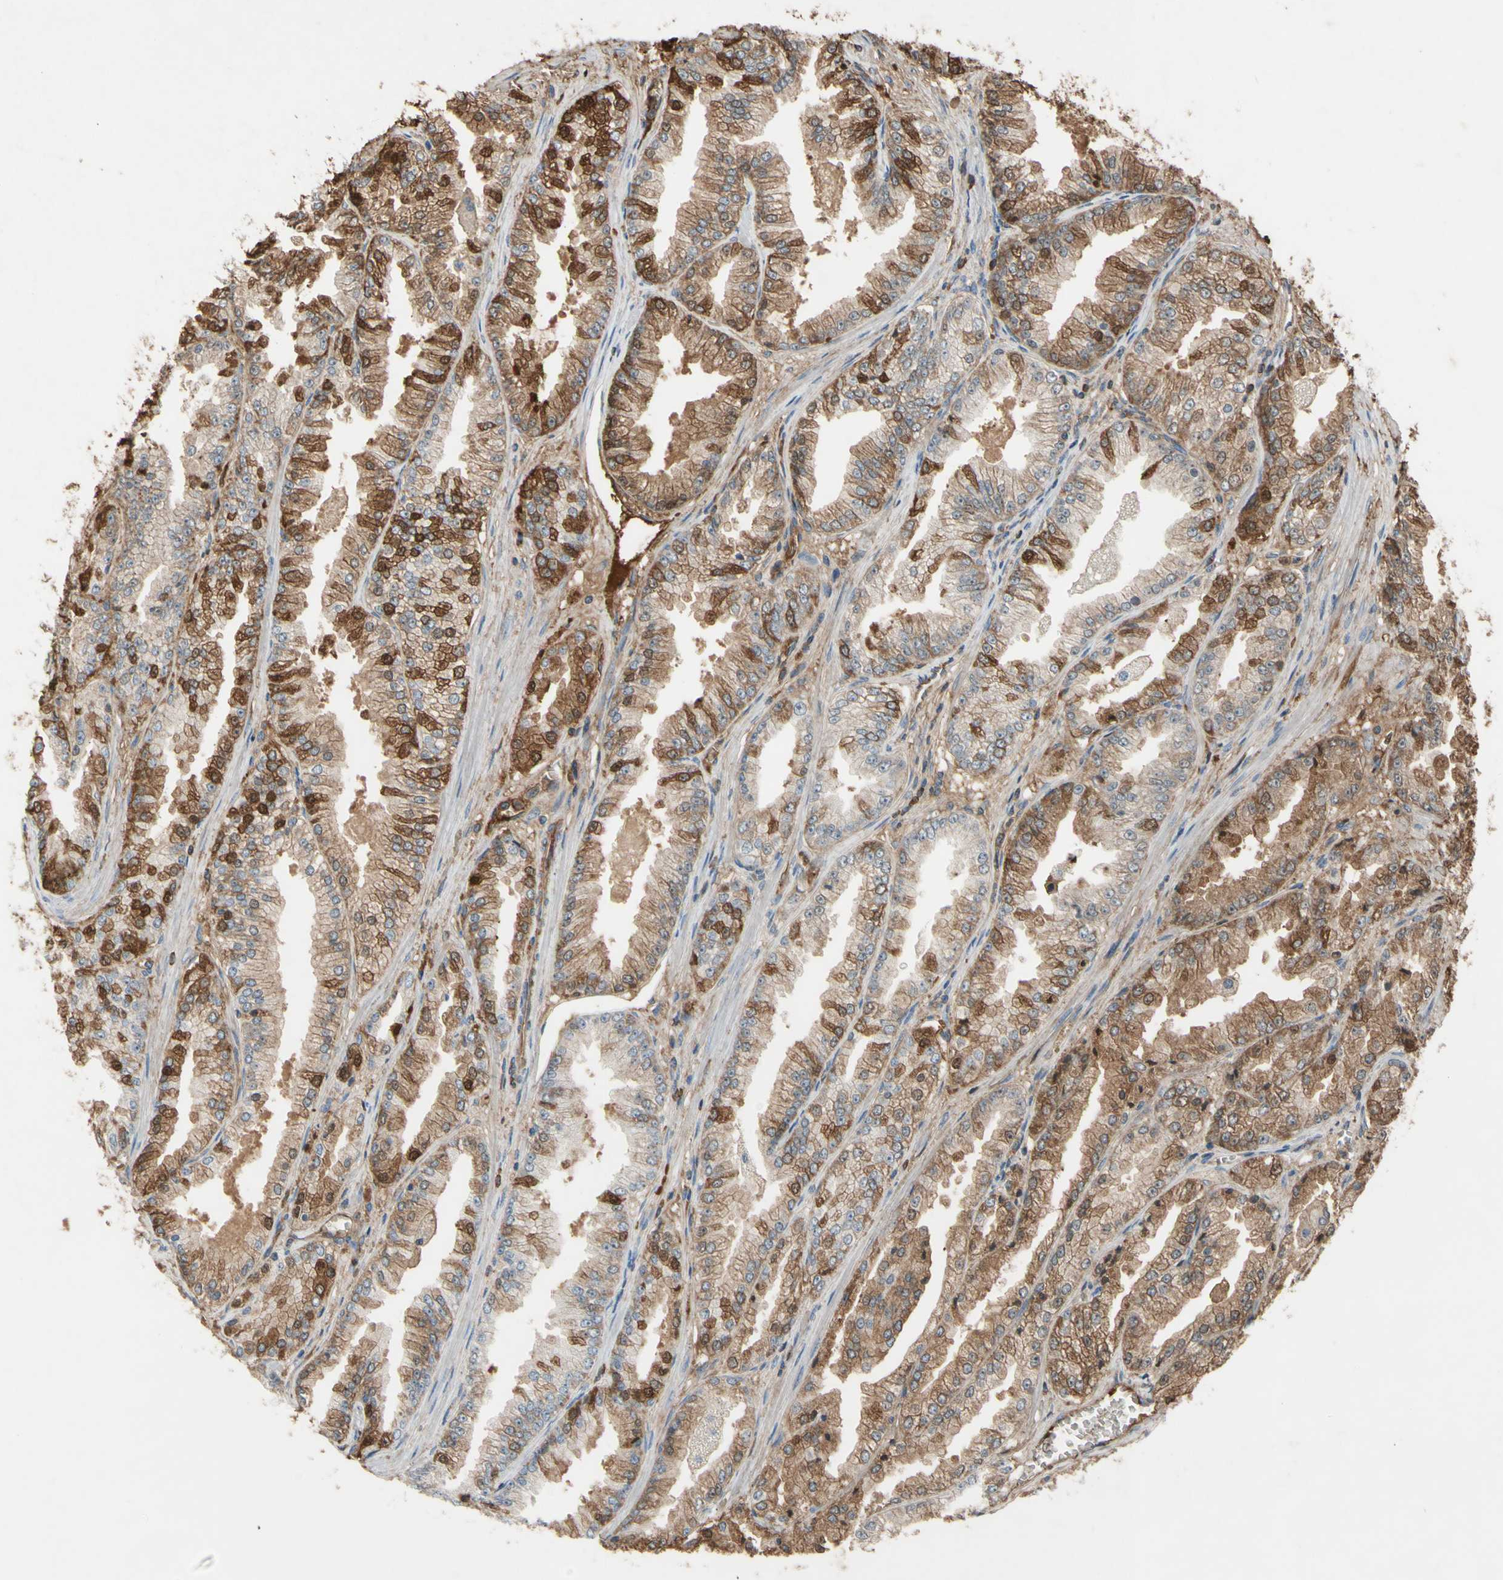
{"staining": {"intensity": "moderate", "quantity": "25%-75%", "location": "cytoplasmic/membranous"}, "tissue": "prostate cancer", "cell_type": "Tumor cells", "image_type": "cancer", "snomed": [{"axis": "morphology", "description": "Adenocarcinoma, High grade"}, {"axis": "topography", "description": "Prostate"}], "caption": "Immunohistochemical staining of prostate cancer (high-grade adenocarcinoma) reveals medium levels of moderate cytoplasmic/membranous protein expression in approximately 25%-75% of tumor cells.", "gene": "TIMP2", "patient": {"sex": "male", "age": 61}}